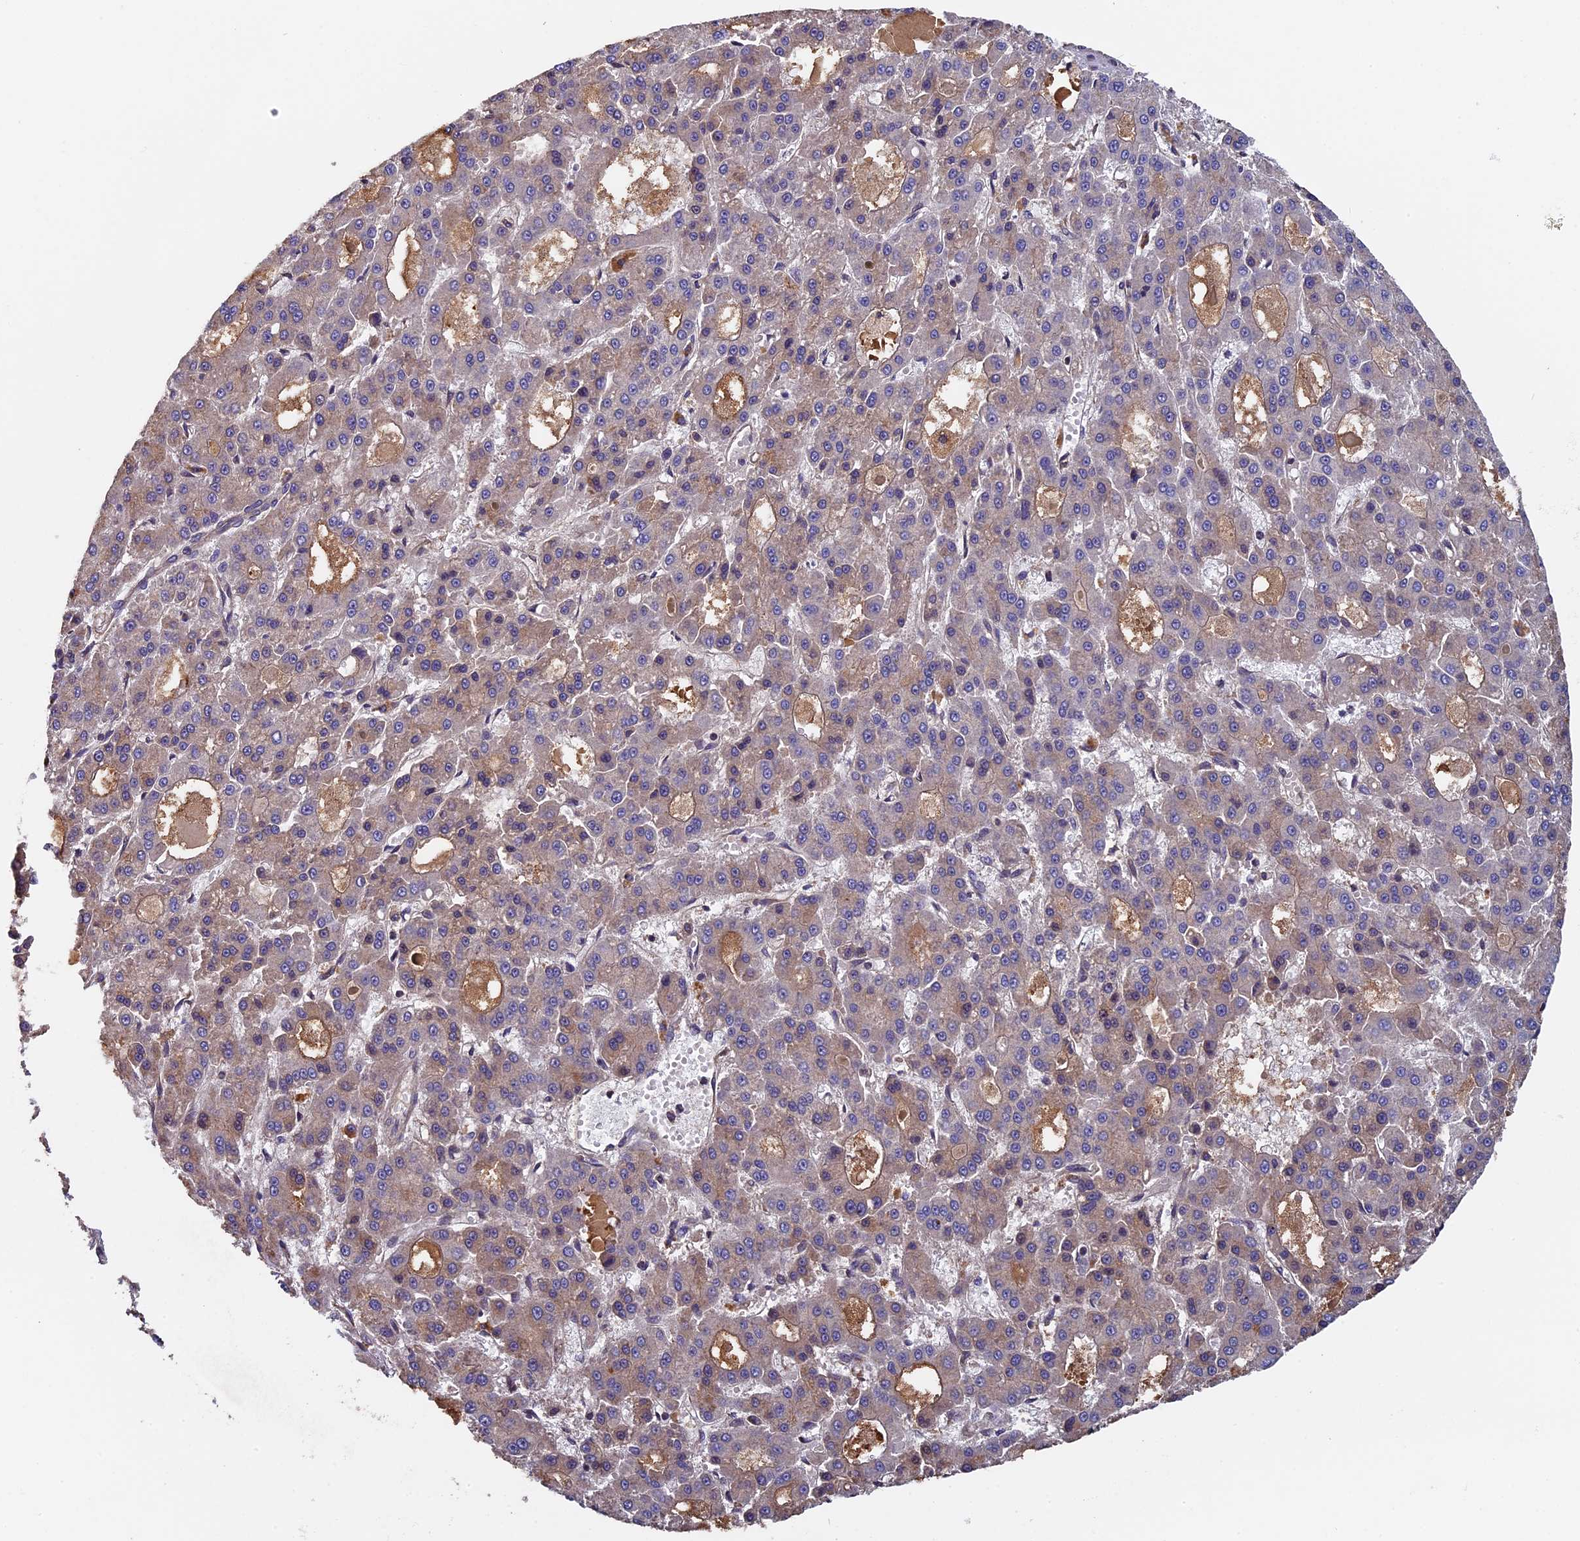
{"staining": {"intensity": "weak", "quantity": "25%-75%", "location": "cytoplasmic/membranous"}, "tissue": "liver cancer", "cell_type": "Tumor cells", "image_type": "cancer", "snomed": [{"axis": "morphology", "description": "Carcinoma, Hepatocellular, NOS"}, {"axis": "topography", "description": "Liver"}], "caption": "Tumor cells reveal low levels of weak cytoplasmic/membranous positivity in approximately 25%-75% of cells in hepatocellular carcinoma (liver).", "gene": "CCDC153", "patient": {"sex": "male", "age": 70}}